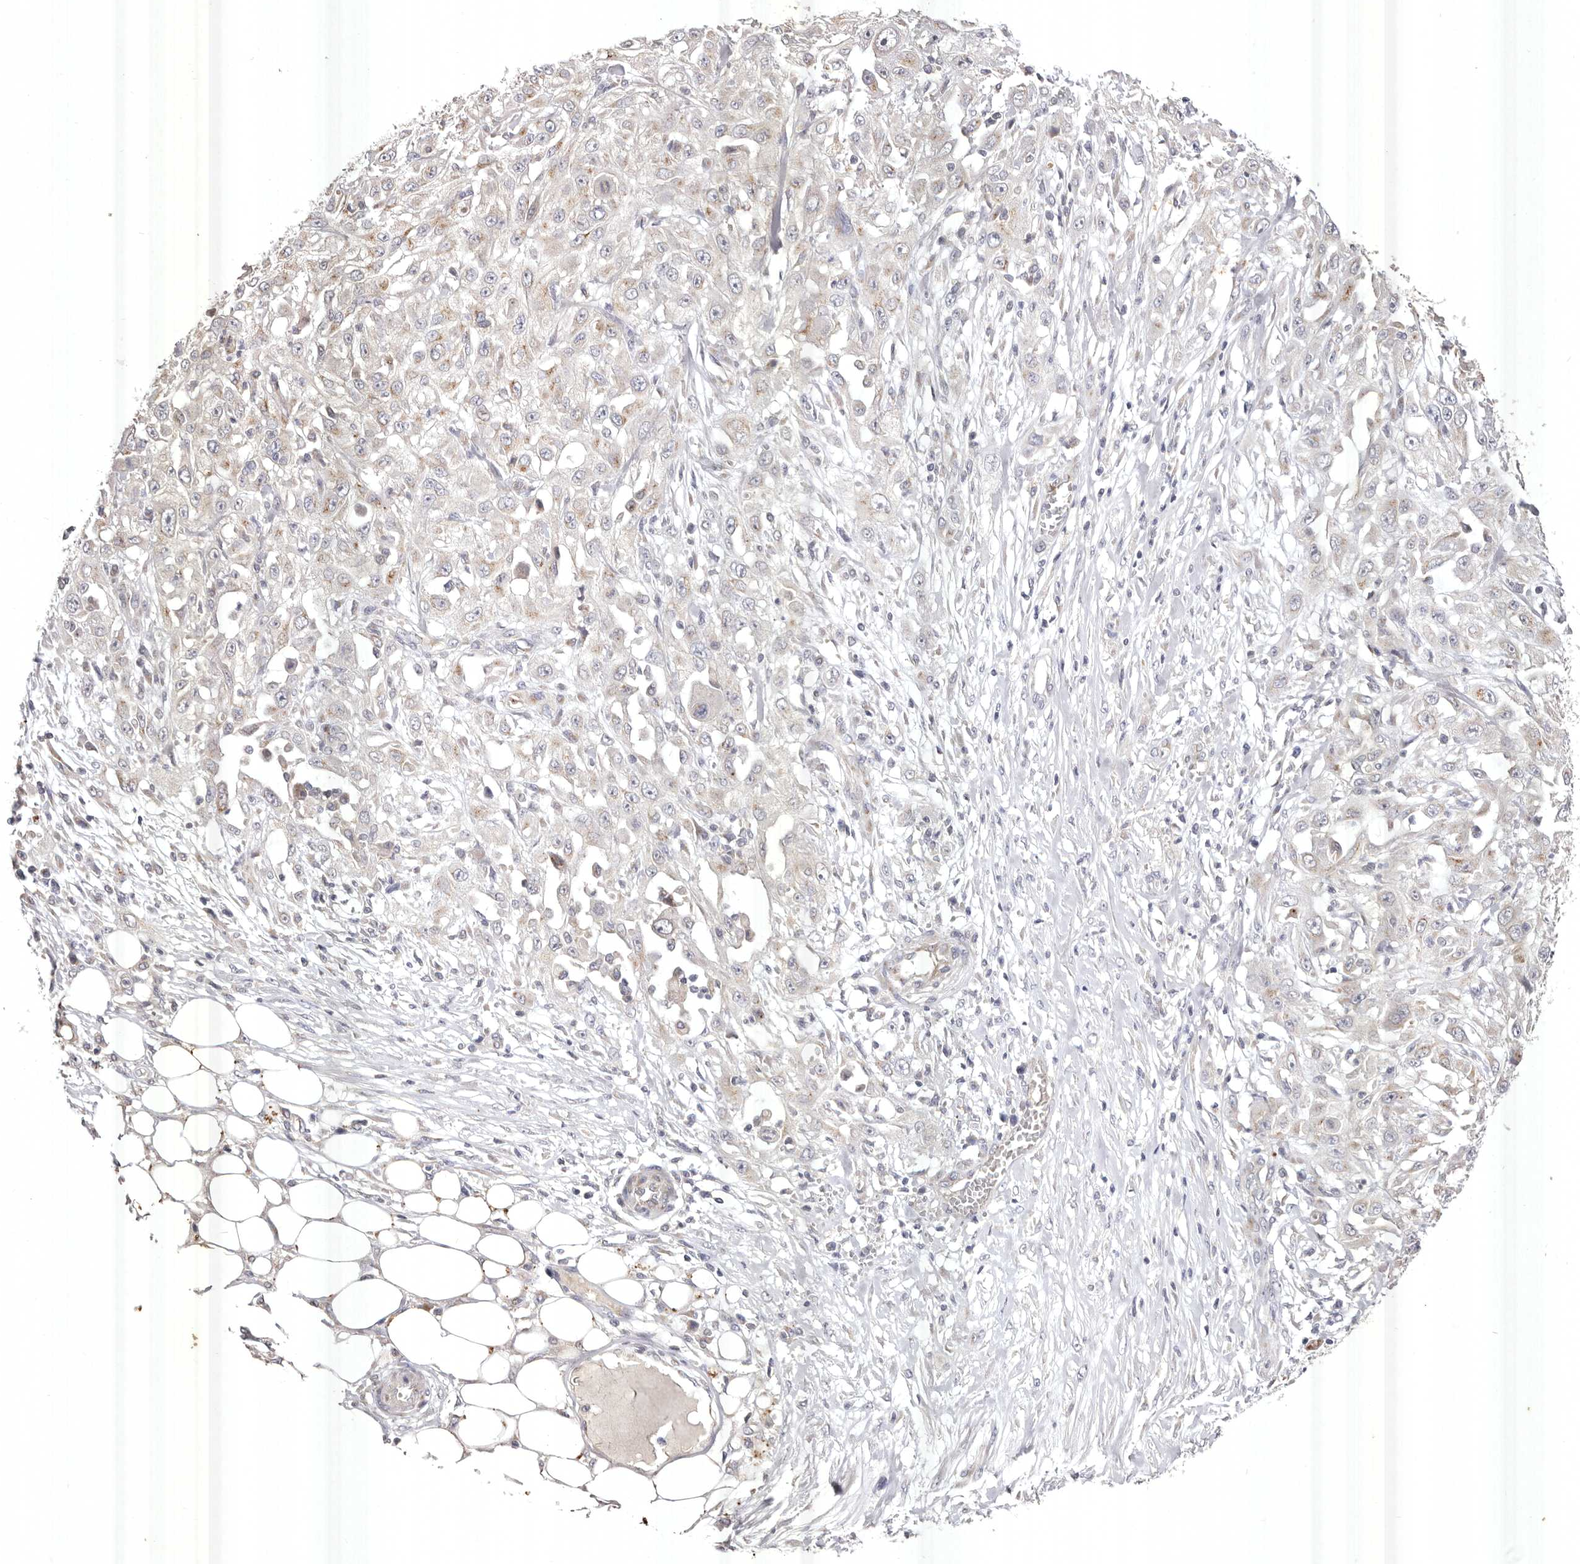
{"staining": {"intensity": "weak", "quantity": "<25%", "location": "cytoplasmic/membranous"}, "tissue": "skin cancer", "cell_type": "Tumor cells", "image_type": "cancer", "snomed": [{"axis": "morphology", "description": "Squamous cell carcinoma, NOS"}, {"axis": "morphology", "description": "Squamous cell carcinoma, metastatic, NOS"}, {"axis": "topography", "description": "Skin"}, {"axis": "topography", "description": "Lymph node"}], "caption": "IHC histopathology image of neoplastic tissue: squamous cell carcinoma (skin) stained with DAB (3,3'-diaminobenzidine) exhibits no significant protein expression in tumor cells.", "gene": "USP24", "patient": {"sex": "male", "age": 75}}